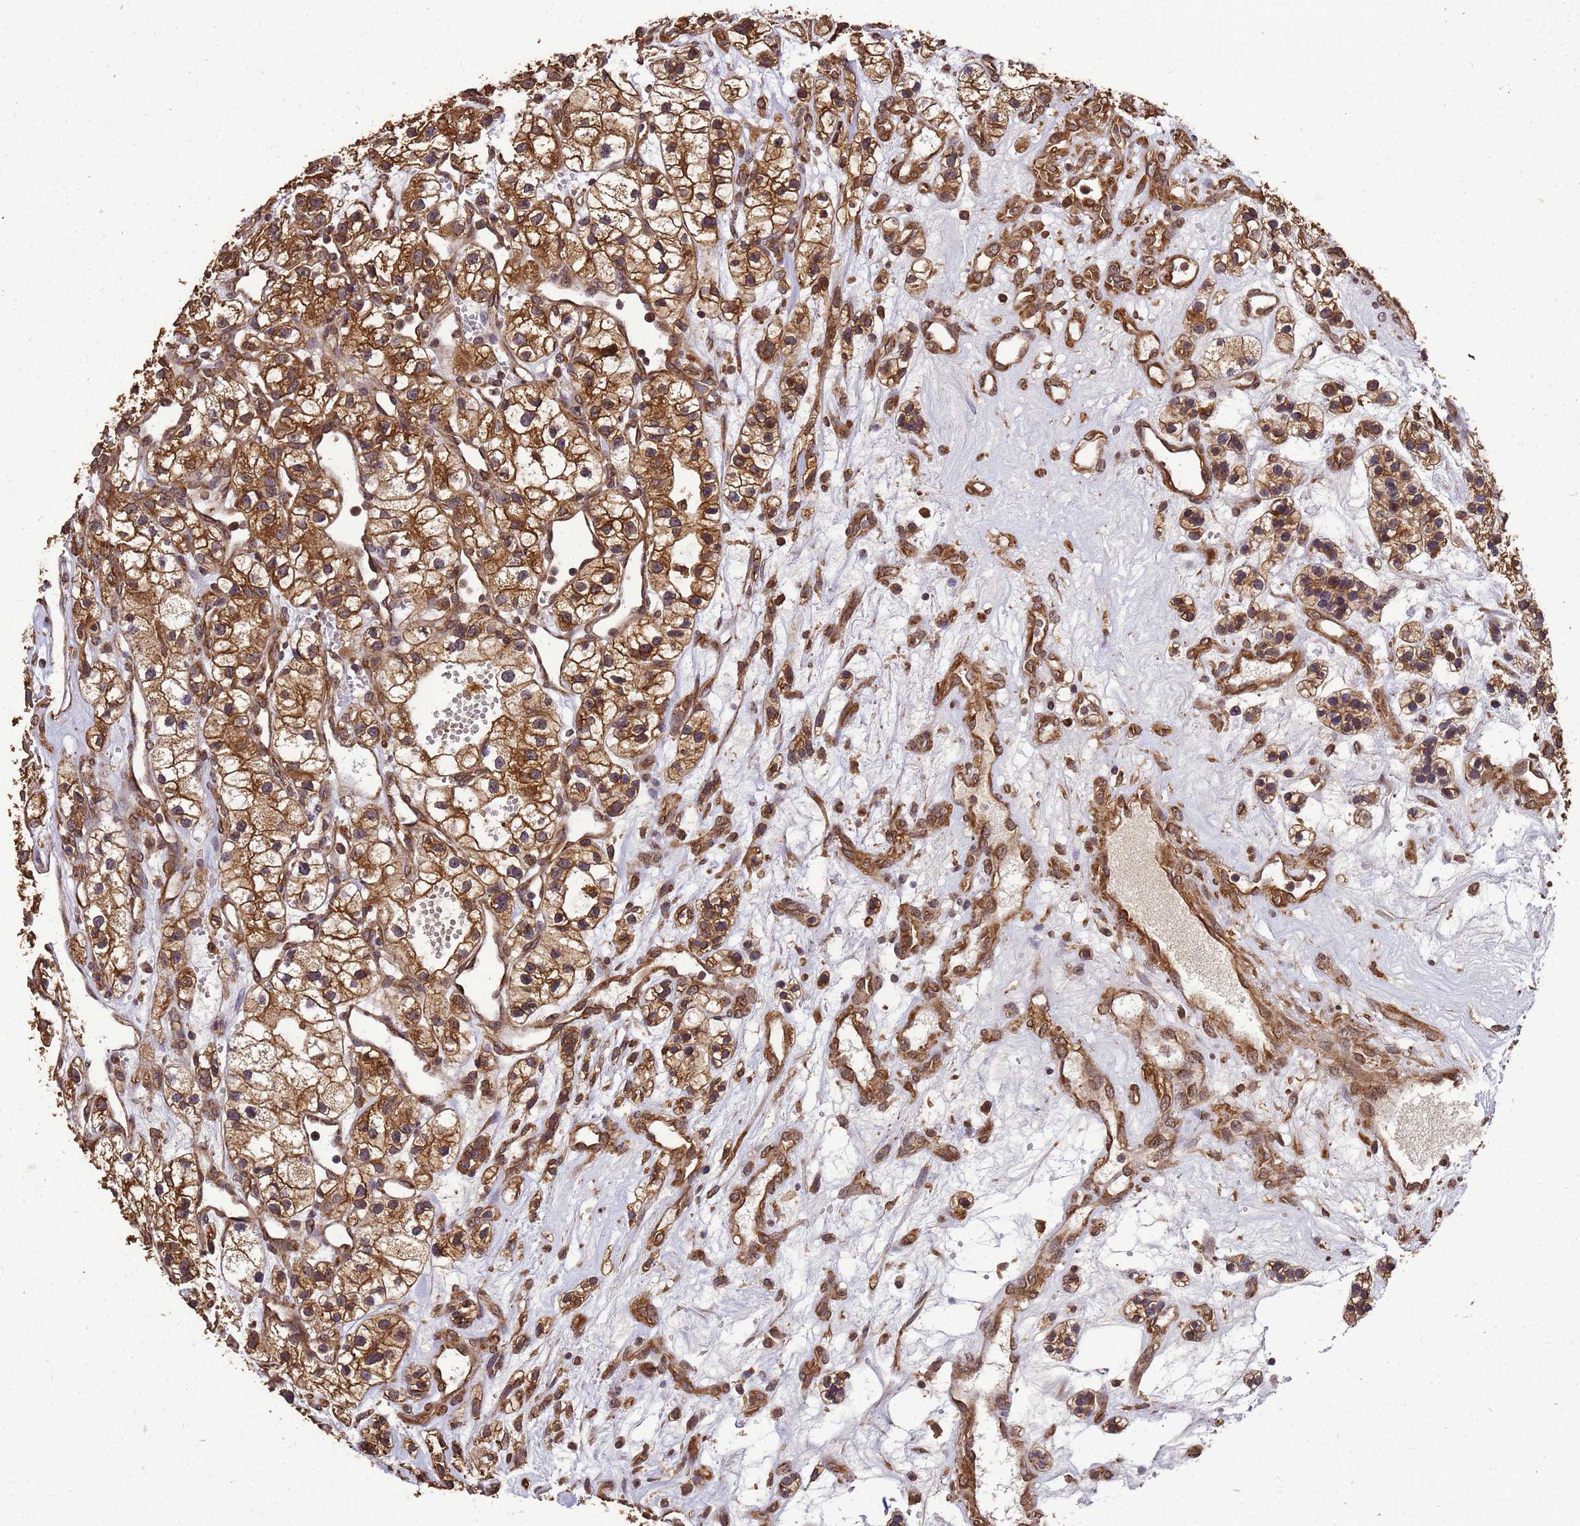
{"staining": {"intensity": "moderate", "quantity": ">75%", "location": "cytoplasmic/membranous"}, "tissue": "renal cancer", "cell_type": "Tumor cells", "image_type": "cancer", "snomed": [{"axis": "morphology", "description": "Adenocarcinoma, NOS"}, {"axis": "topography", "description": "Kidney"}], "caption": "Moderate cytoplasmic/membranous expression for a protein is present in about >75% of tumor cells of adenocarcinoma (renal) using immunohistochemistry (IHC).", "gene": "ZNF618", "patient": {"sex": "female", "age": 57}}